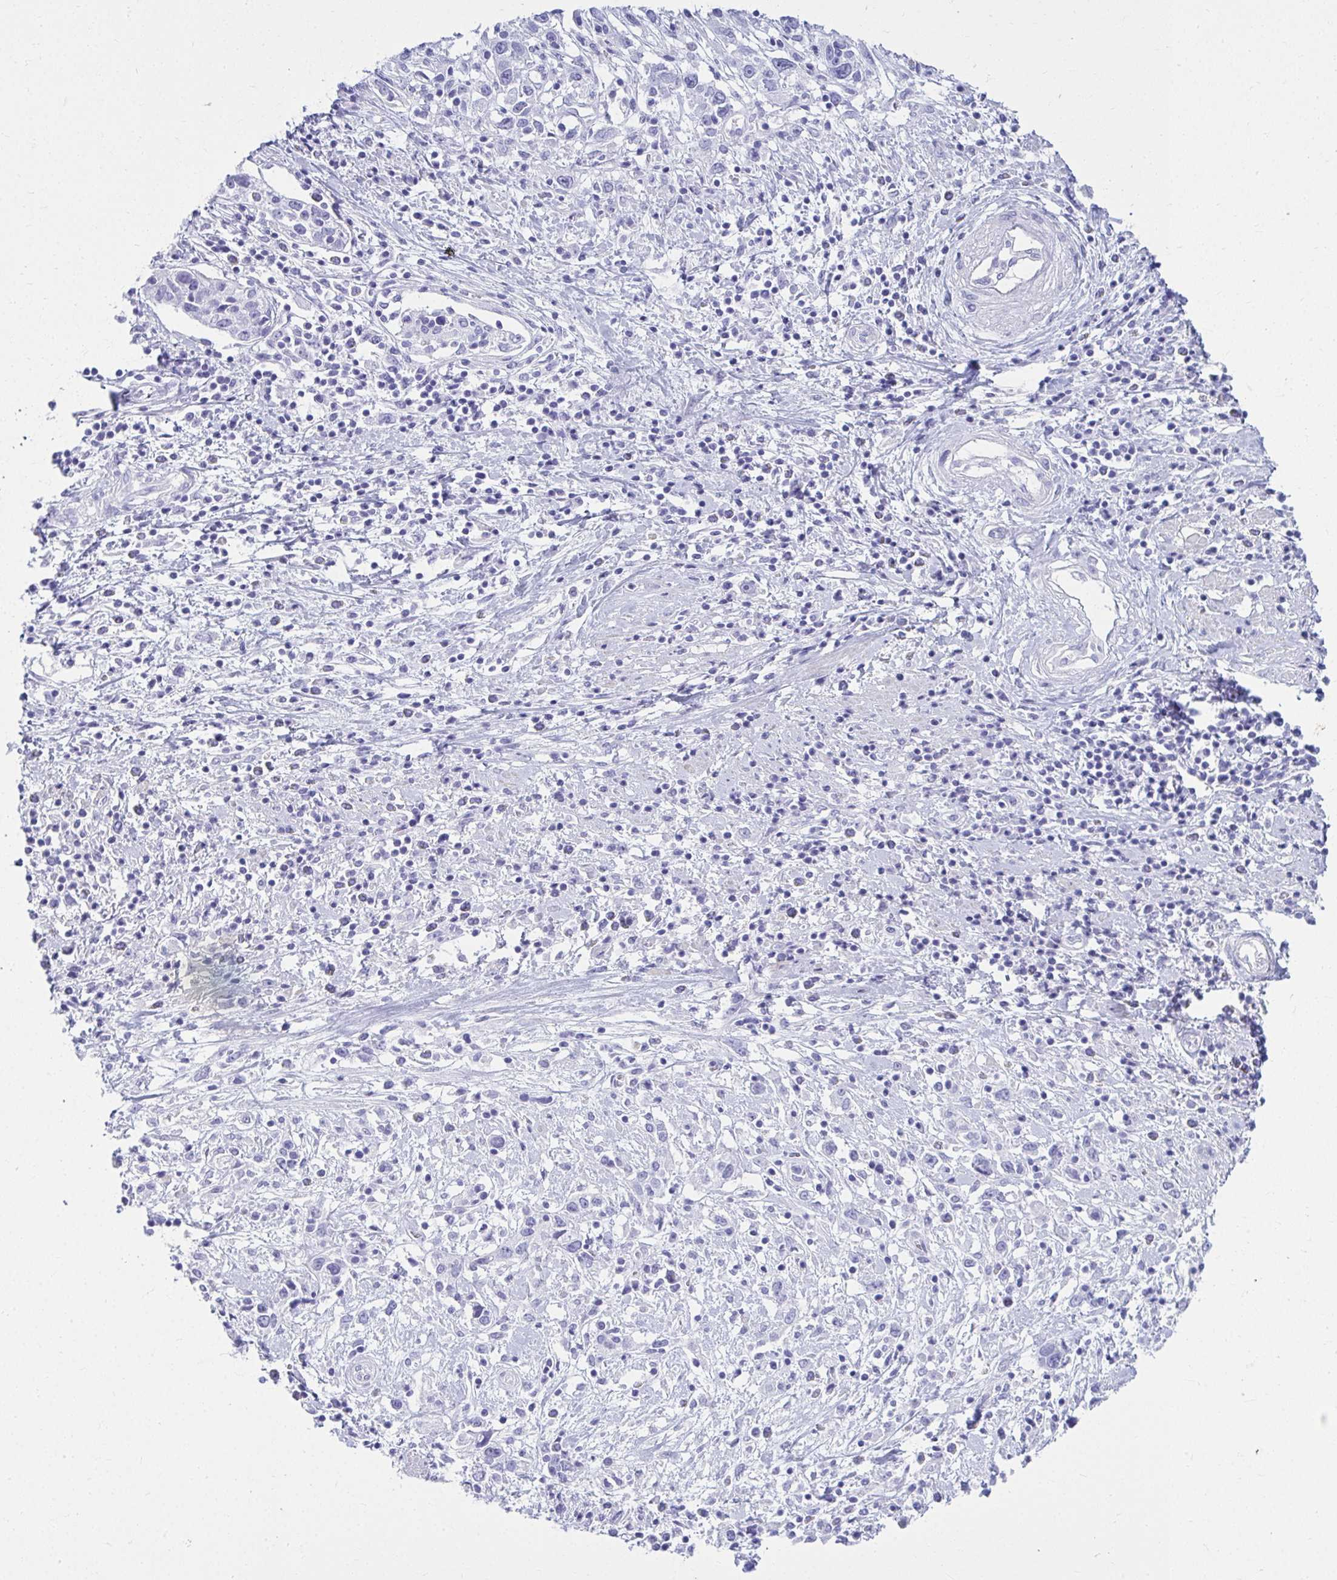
{"staining": {"intensity": "negative", "quantity": "none", "location": "none"}, "tissue": "cervical cancer", "cell_type": "Tumor cells", "image_type": "cancer", "snomed": [{"axis": "morphology", "description": "Adenocarcinoma, NOS"}, {"axis": "topography", "description": "Cervix"}], "caption": "This is a image of immunohistochemistry (IHC) staining of cervical adenocarcinoma, which shows no positivity in tumor cells.", "gene": "ATP4B", "patient": {"sex": "female", "age": 40}}